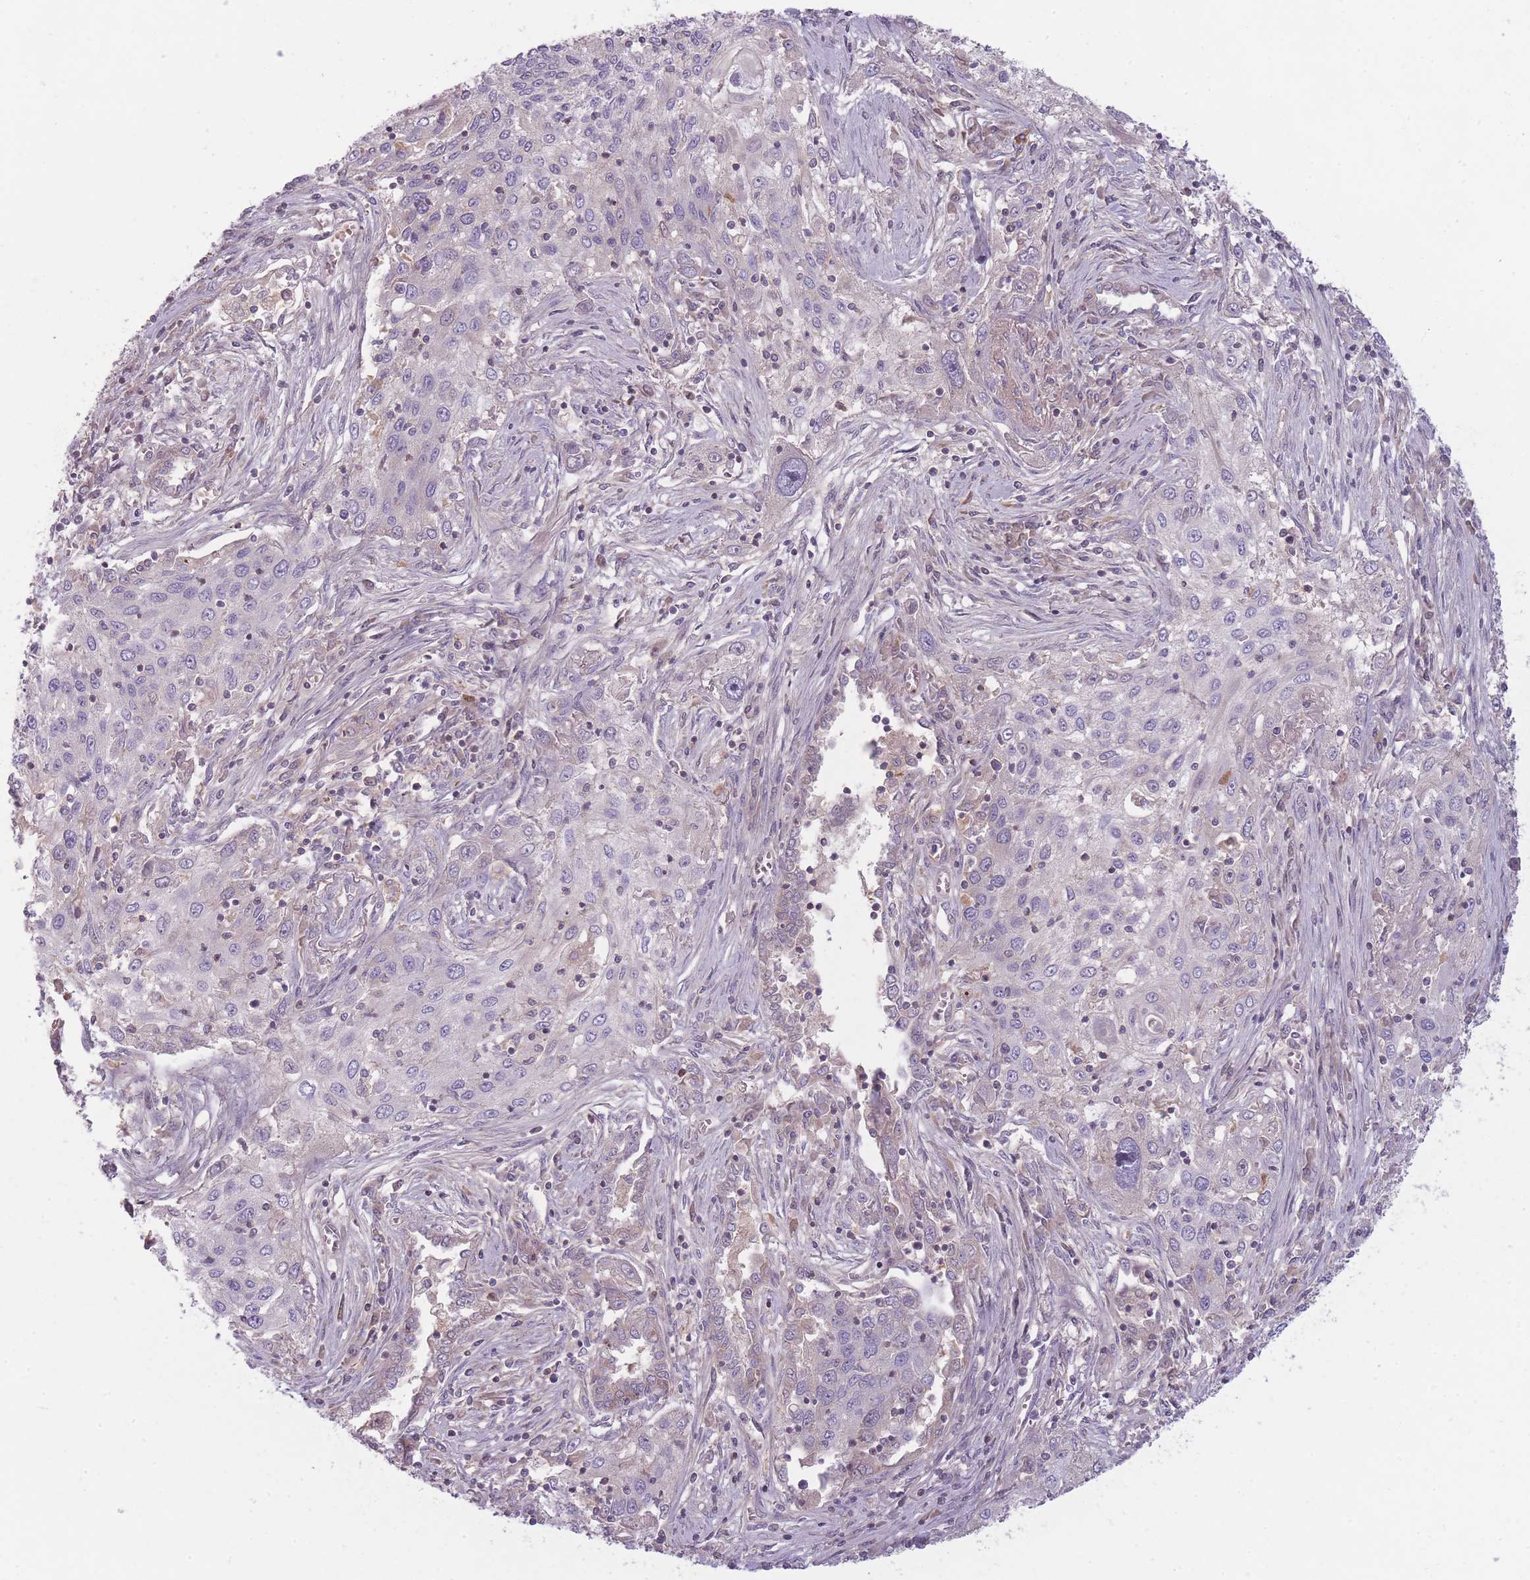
{"staining": {"intensity": "negative", "quantity": "none", "location": "none"}, "tissue": "lung cancer", "cell_type": "Tumor cells", "image_type": "cancer", "snomed": [{"axis": "morphology", "description": "Squamous cell carcinoma, NOS"}, {"axis": "topography", "description": "Lung"}], "caption": "This is an immunohistochemistry (IHC) histopathology image of lung squamous cell carcinoma. There is no staining in tumor cells.", "gene": "NT5DC2", "patient": {"sex": "female", "age": 69}}